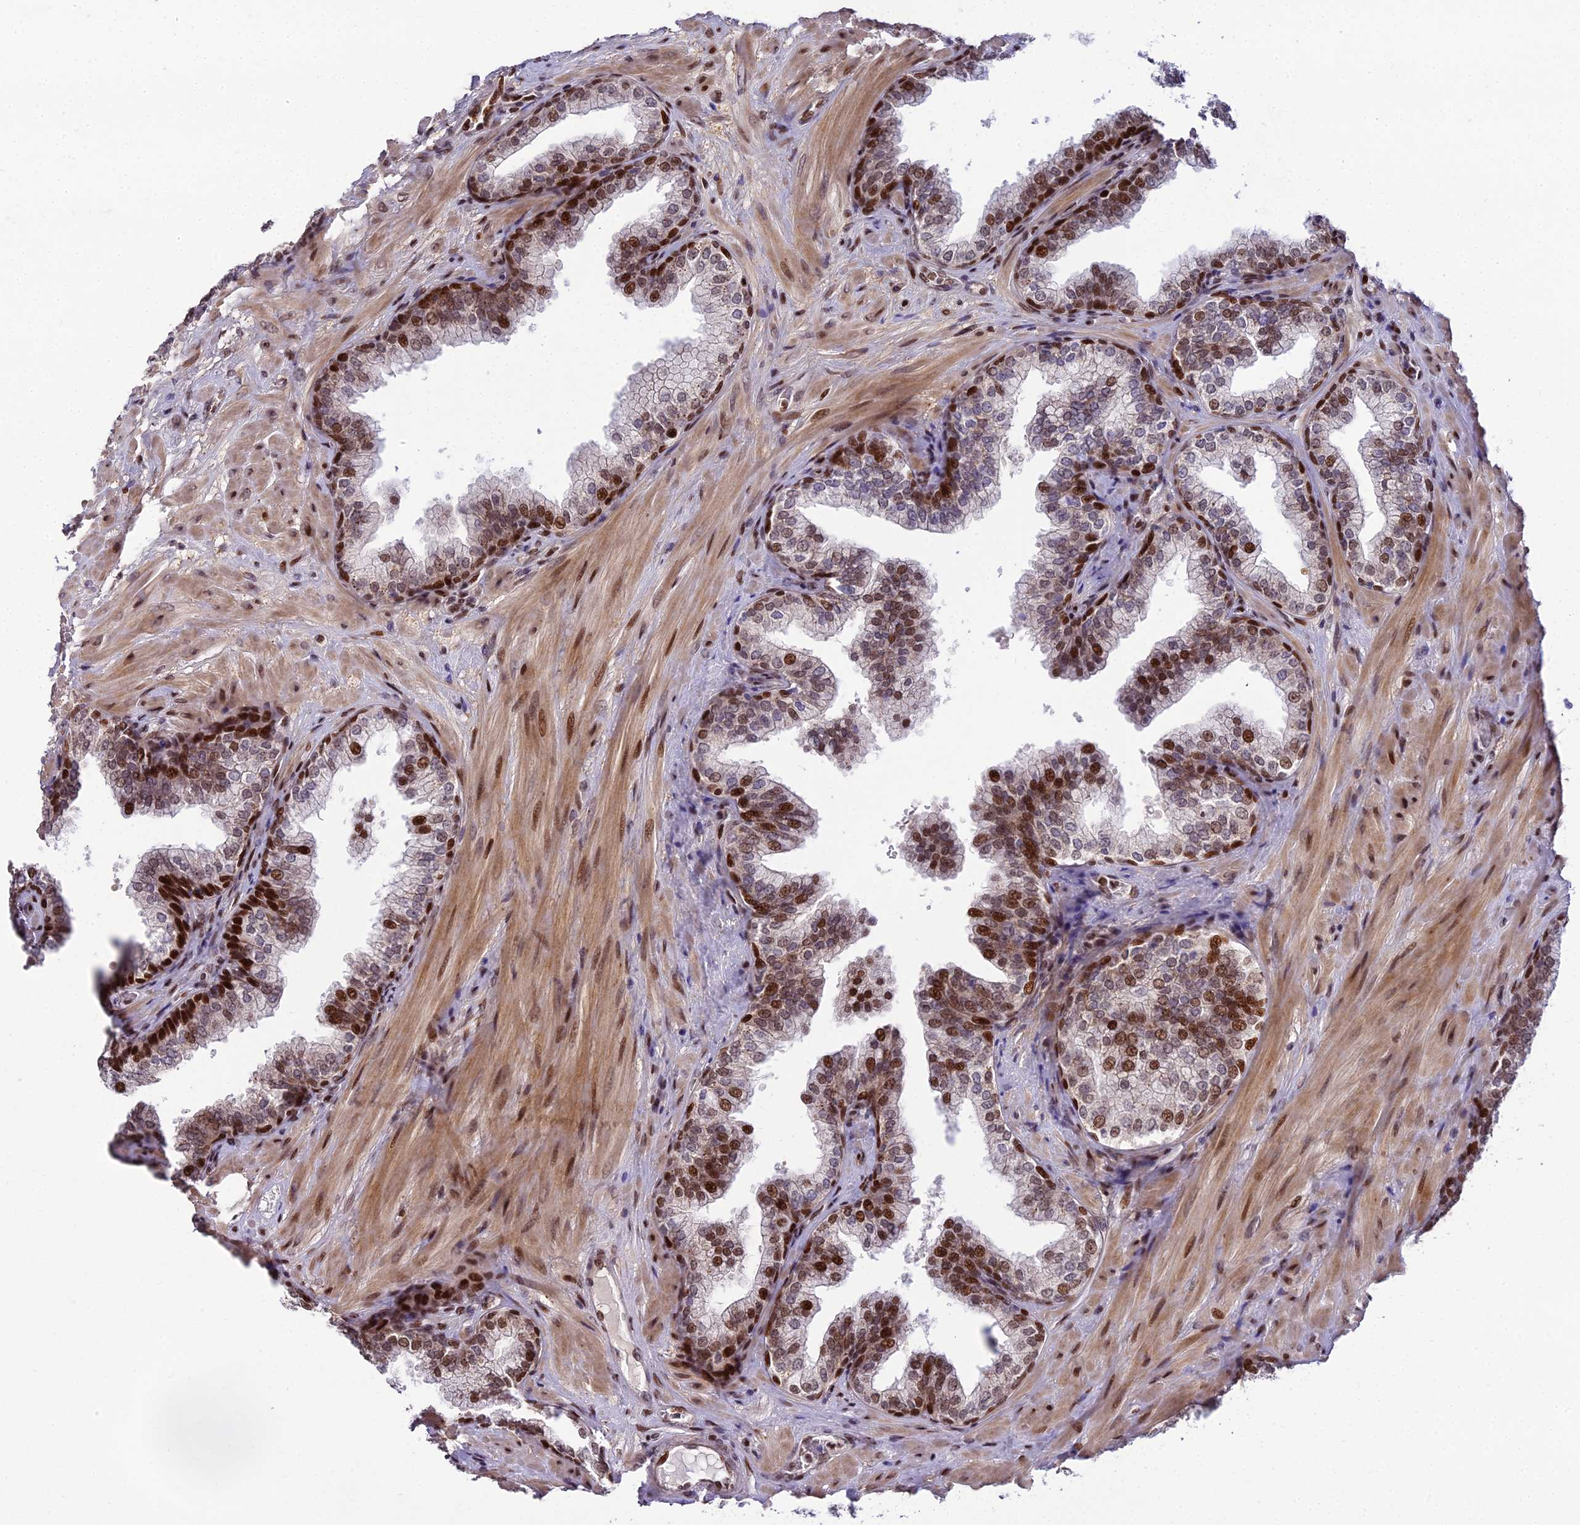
{"staining": {"intensity": "strong", "quantity": ">75%", "location": "nuclear"}, "tissue": "prostate", "cell_type": "Glandular cells", "image_type": "normal", "snomed": [{"axis": "morphology", "description": "Normal tissue, NOS"}, {"axis": "topography", "description": "Prostate"}], "caption": "Immunohistochemistry (IHC) image of benign prostate: prostate stained using IHC reveals high levels of strong protein expression localized specifically in the nuclear of glandular cells, appearing as a nuclear brown color.", "gene": "ZNF707", "patient": {"sex": "male", "age": 60}}